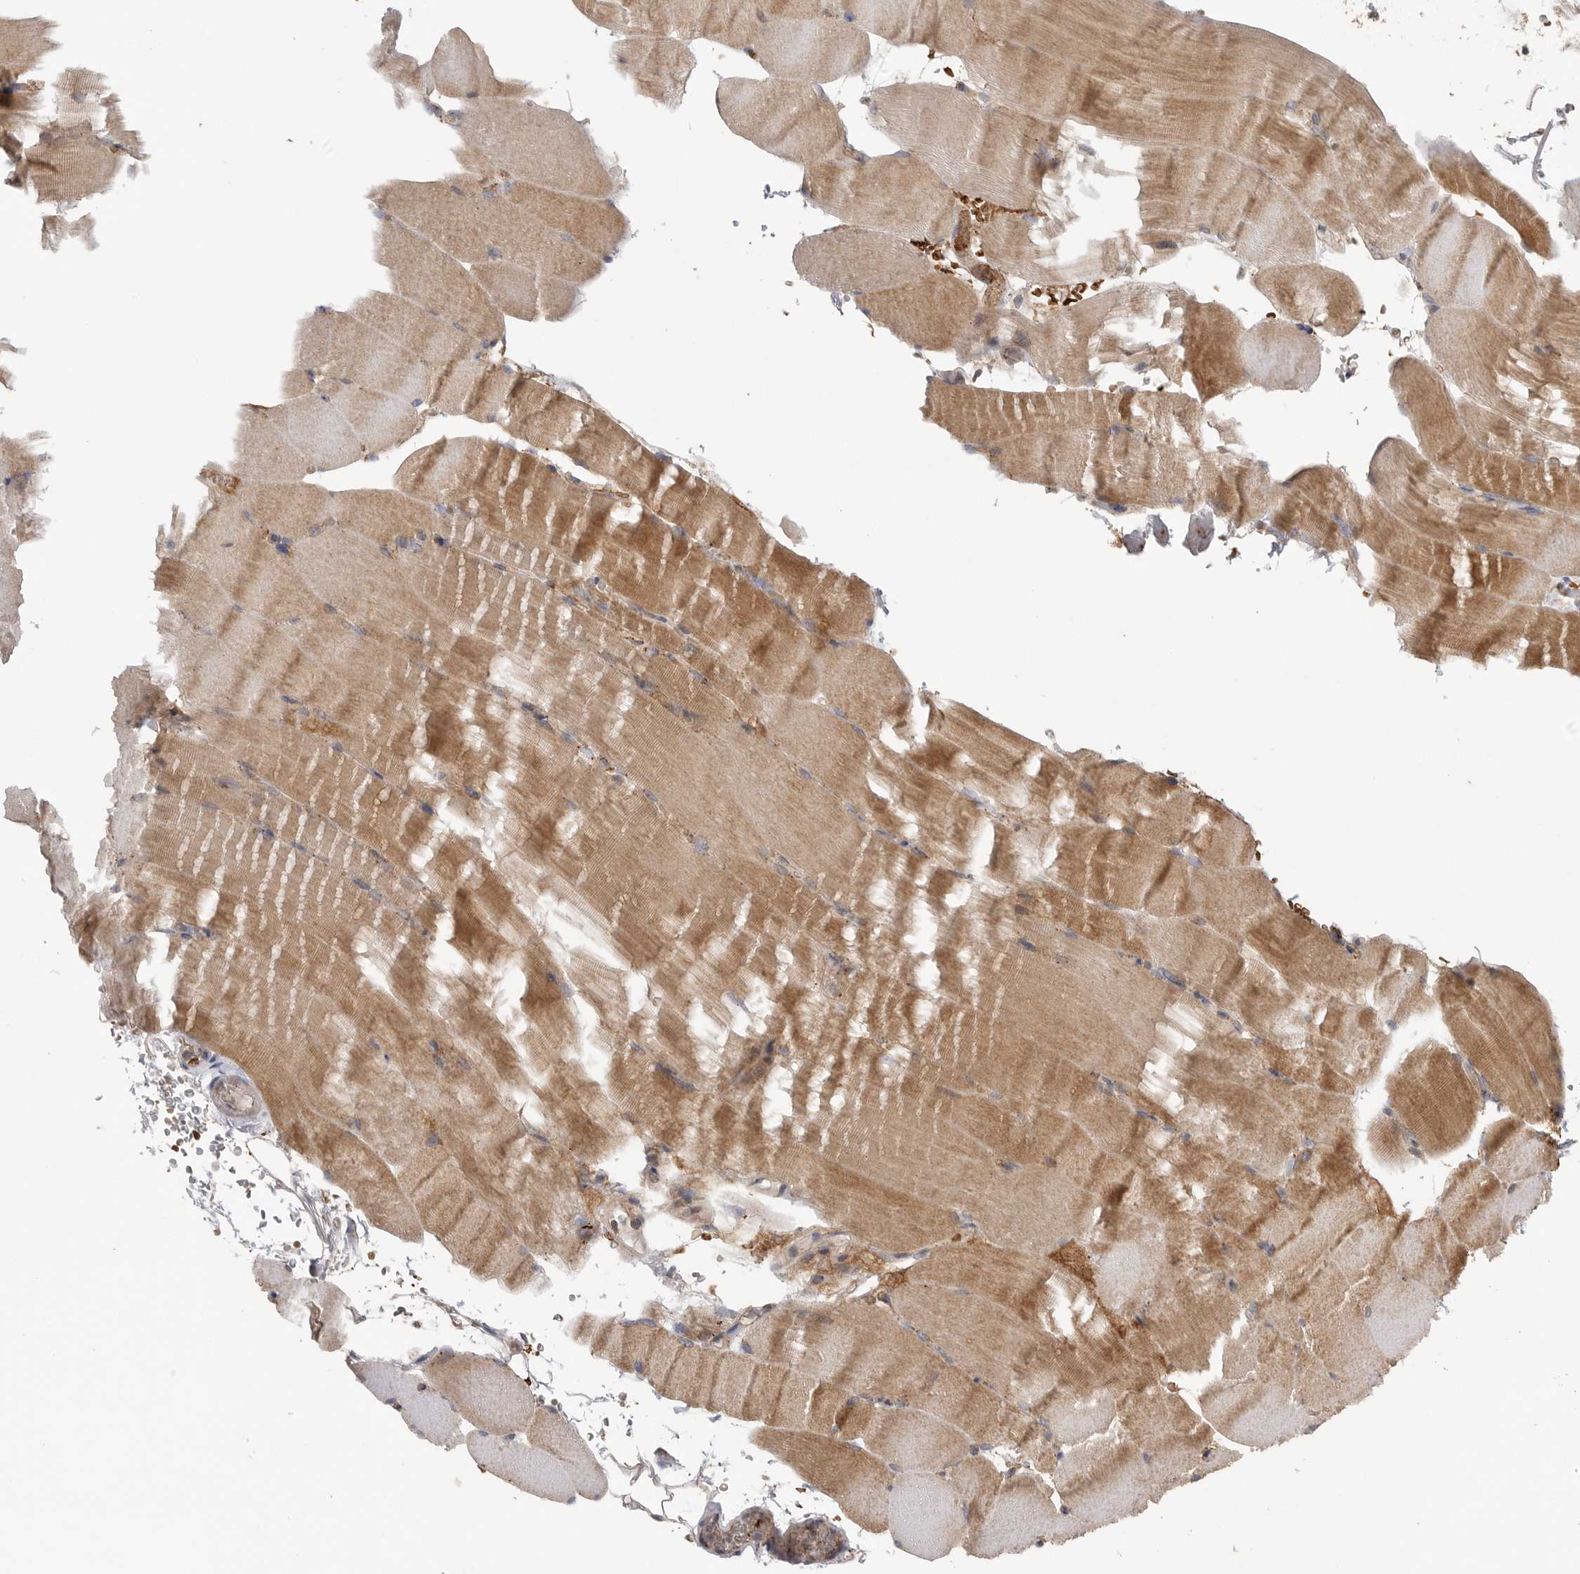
{"staining": {"intensity": "moderate", "quantity": ">75%", "location": "cytoplasmic/membranous"}, "tissue": "skeletal muscle", "cell_type": "Myocytes", "image_type": "normal", "snomed": [{"axis": "morphology", "description": "Normal tissue, NOS"}, {"axis": "topography", "description": "Skeletal muscle"}, {"axis": "topography", "description": "Parathyroid gland"}], "caption": "Protein staining by immunohistochemistry (IHC) exhibits moderate cytoplasmic/membranous positivity in about >75% of myocytes in normal skeletal muscle.", "gene": "GALNS", "patient": {"sex": "female", "age": 37}}